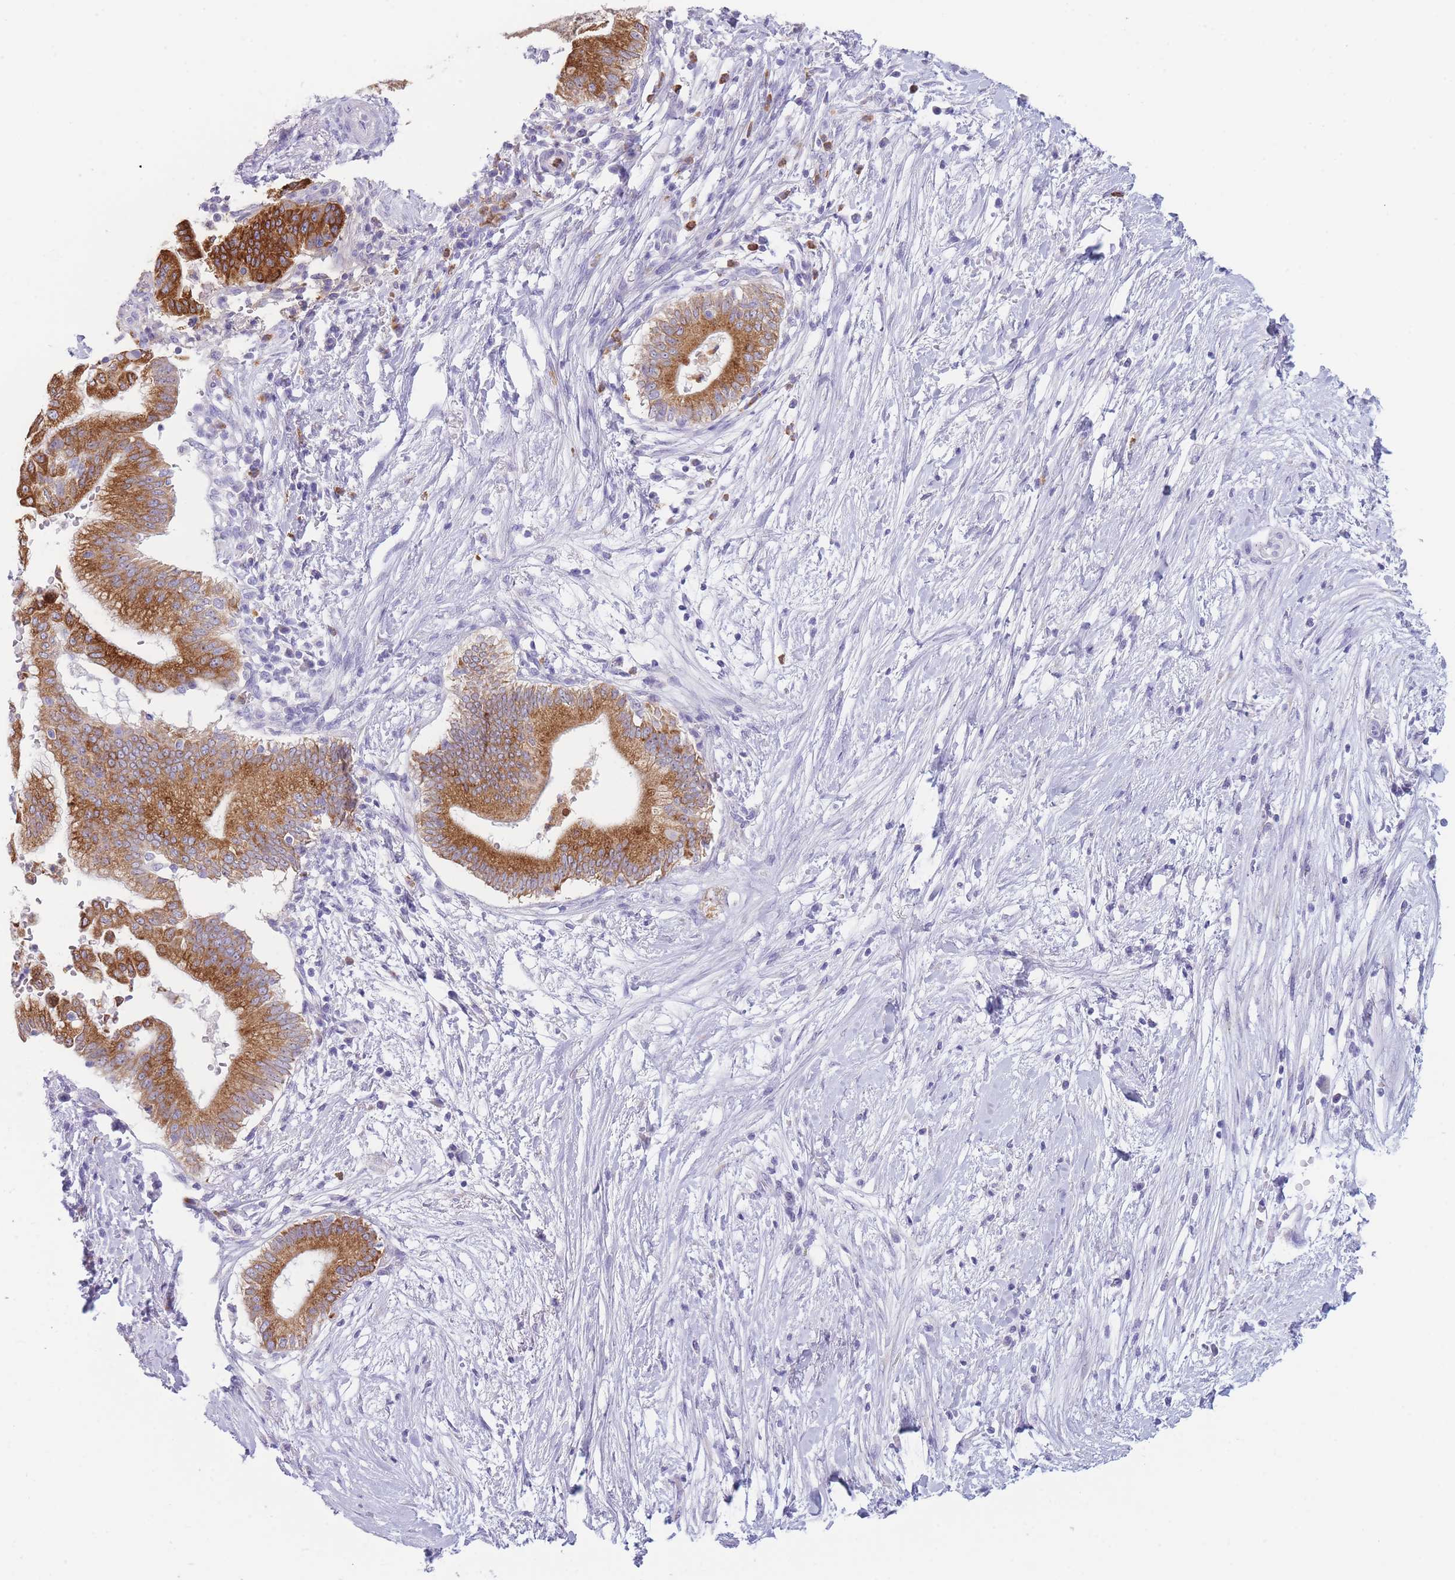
{"staining": {"intensity": "strong", "quantity": ">75%", "location": "cytoplasmic/membranous"}, "tissue": "pancreatic cancer", "cell_type": "Tumor cells", "image_type": "cancer", "snomed": [{"axis": "morphology", "description": "Adenocarcinoma, NOS"}, {"axis": "topography", "description": "Pancreas"}], "caption": "Brown immunohistochemical staining in pancreatic cancer displays strong cytoplasmic/membranous staining in about >75% of tumor cells.", "gene": "ZNF627", "patient": {"sex": "male", "age": 68}}